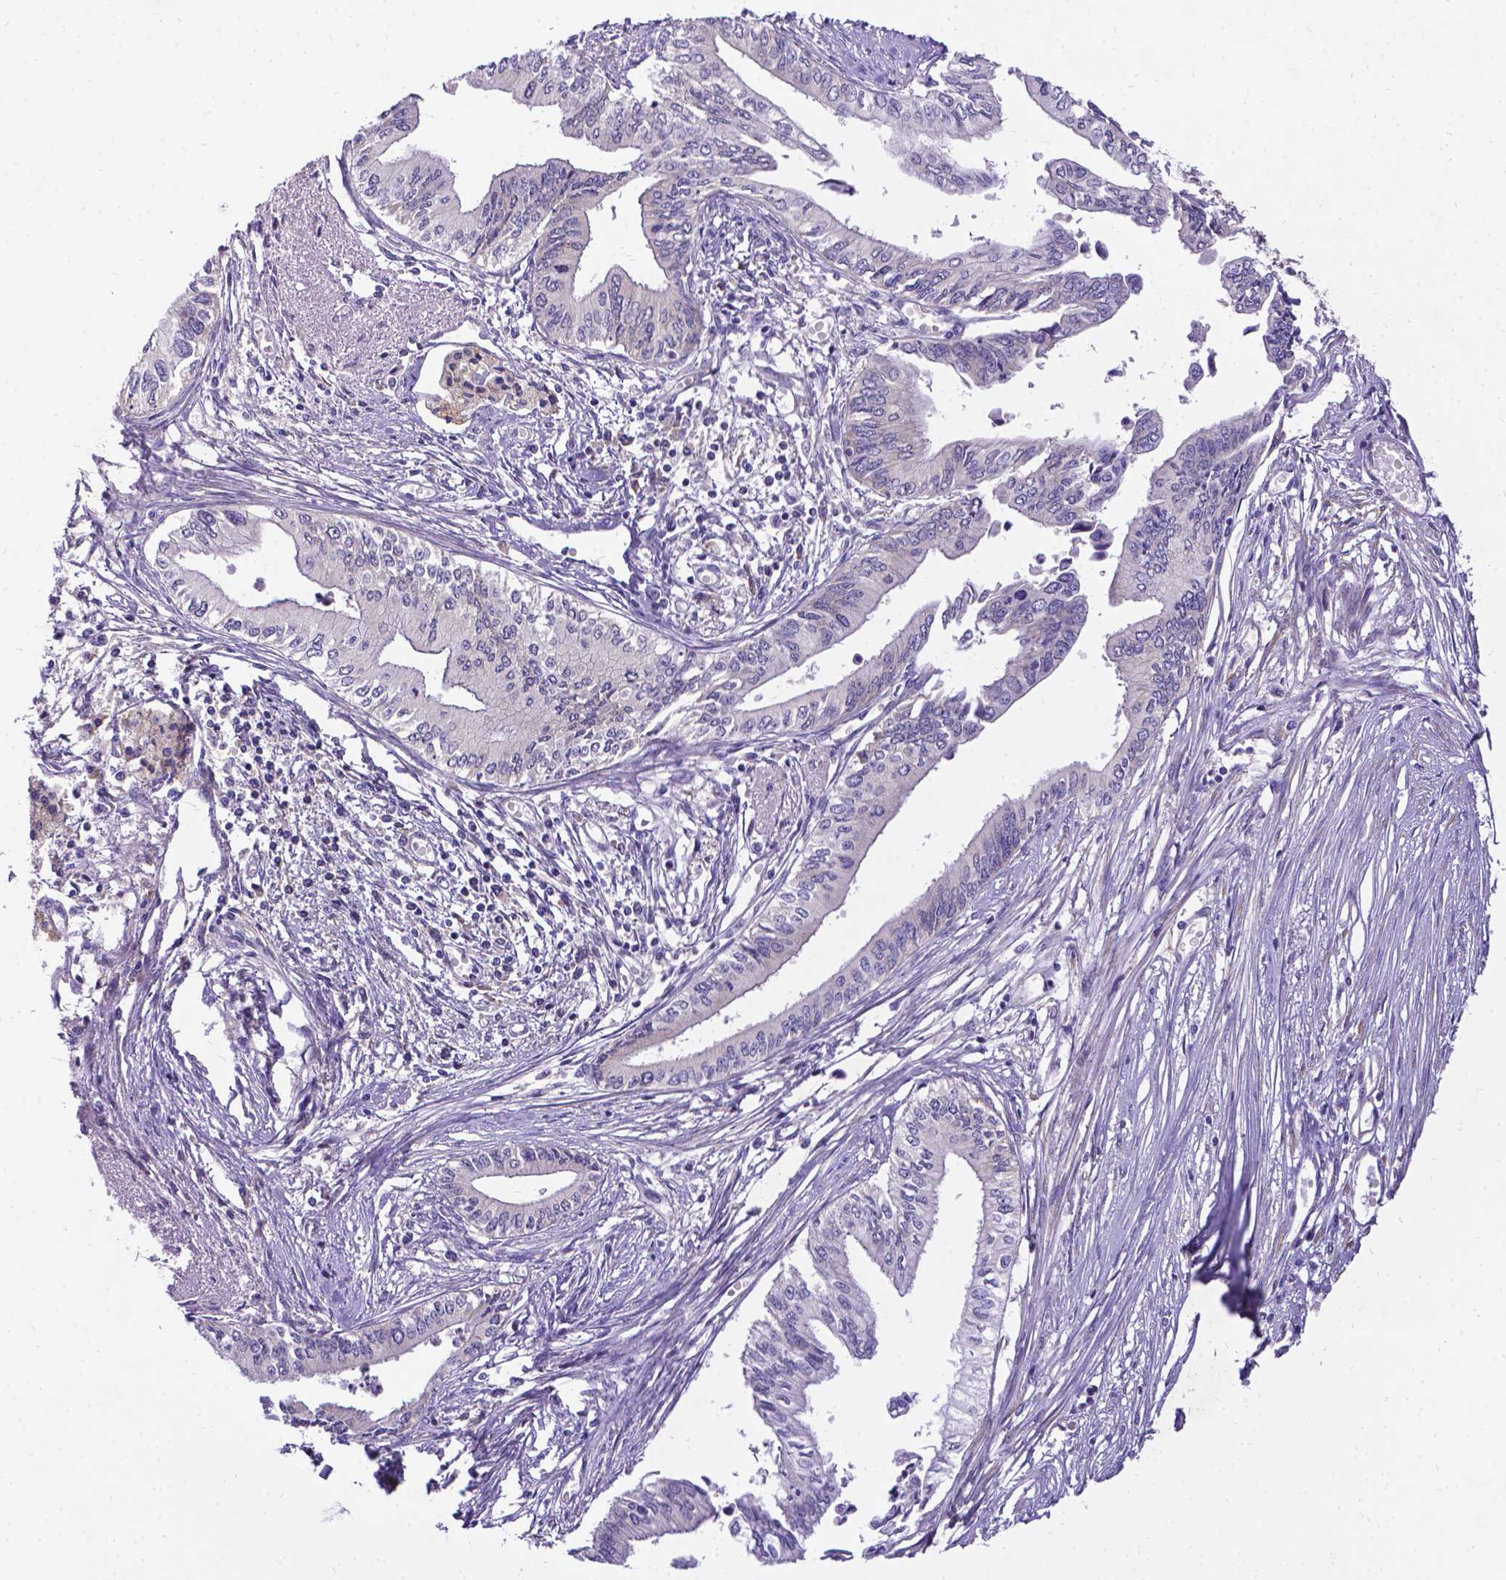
{"staining": {"intensity": "weak", "quantity": "<25%", "location": "cytoplasmic/membranous"}, "tissue": "pancreatic cancer", "cell_type": "Tumor cells", "image_type": "cancer", "snomed": [{"axis": "morphology", "description": "Adenocarcinoma, NOS"}, {"axis": "topography", "description": "Pancreas"}], "caption": "Immunohistochemistry of pancreatic cancer (adenocarcinoma) demonstrates no positivity in tumor cells.", "gene": "DENND6A", "patient": {"sex": "female", "age": 61}}